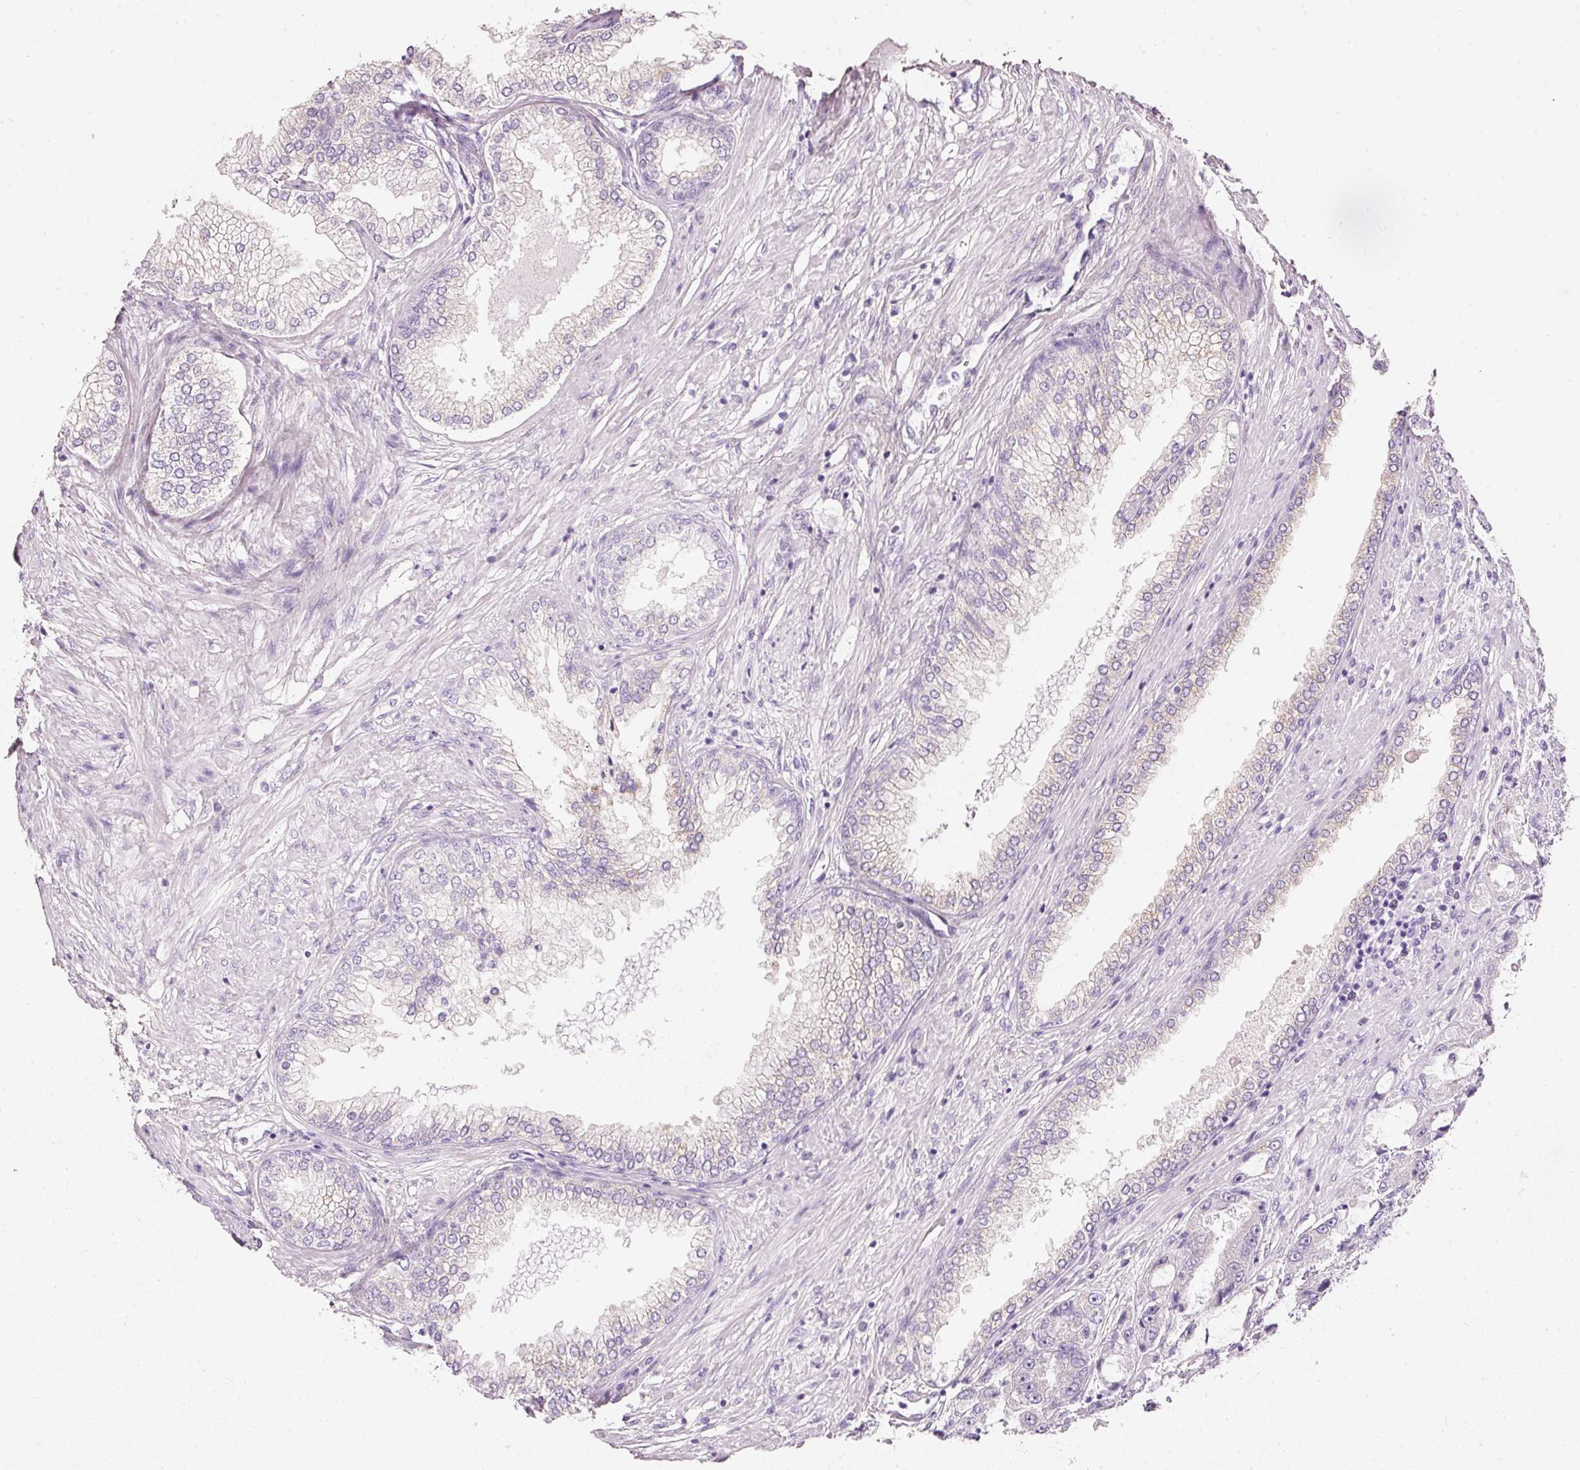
{"staining": {"intensity": "strong", "quantity": "25%-75%", "location": "cytoplasmic/membranous"}, "tissue": "prostate cancer", "cell_type": "Tumor cells", "image_type": "cancer", "snomed": [{"axis": "morphology", "description": "Adenocarcinoma, High grade"}, {"axis": "topography", "description": "Prostate"}], "caption": "This is a micrograph of immunohistochemistry (IHC) staining of prostate adenocarcinoma (high-grade), which shows strong positivity in the cytoplasmic/membranous of tumor cells.", "gene": "PDXDC1", "patient": {"sex": "male", "age": 71}}